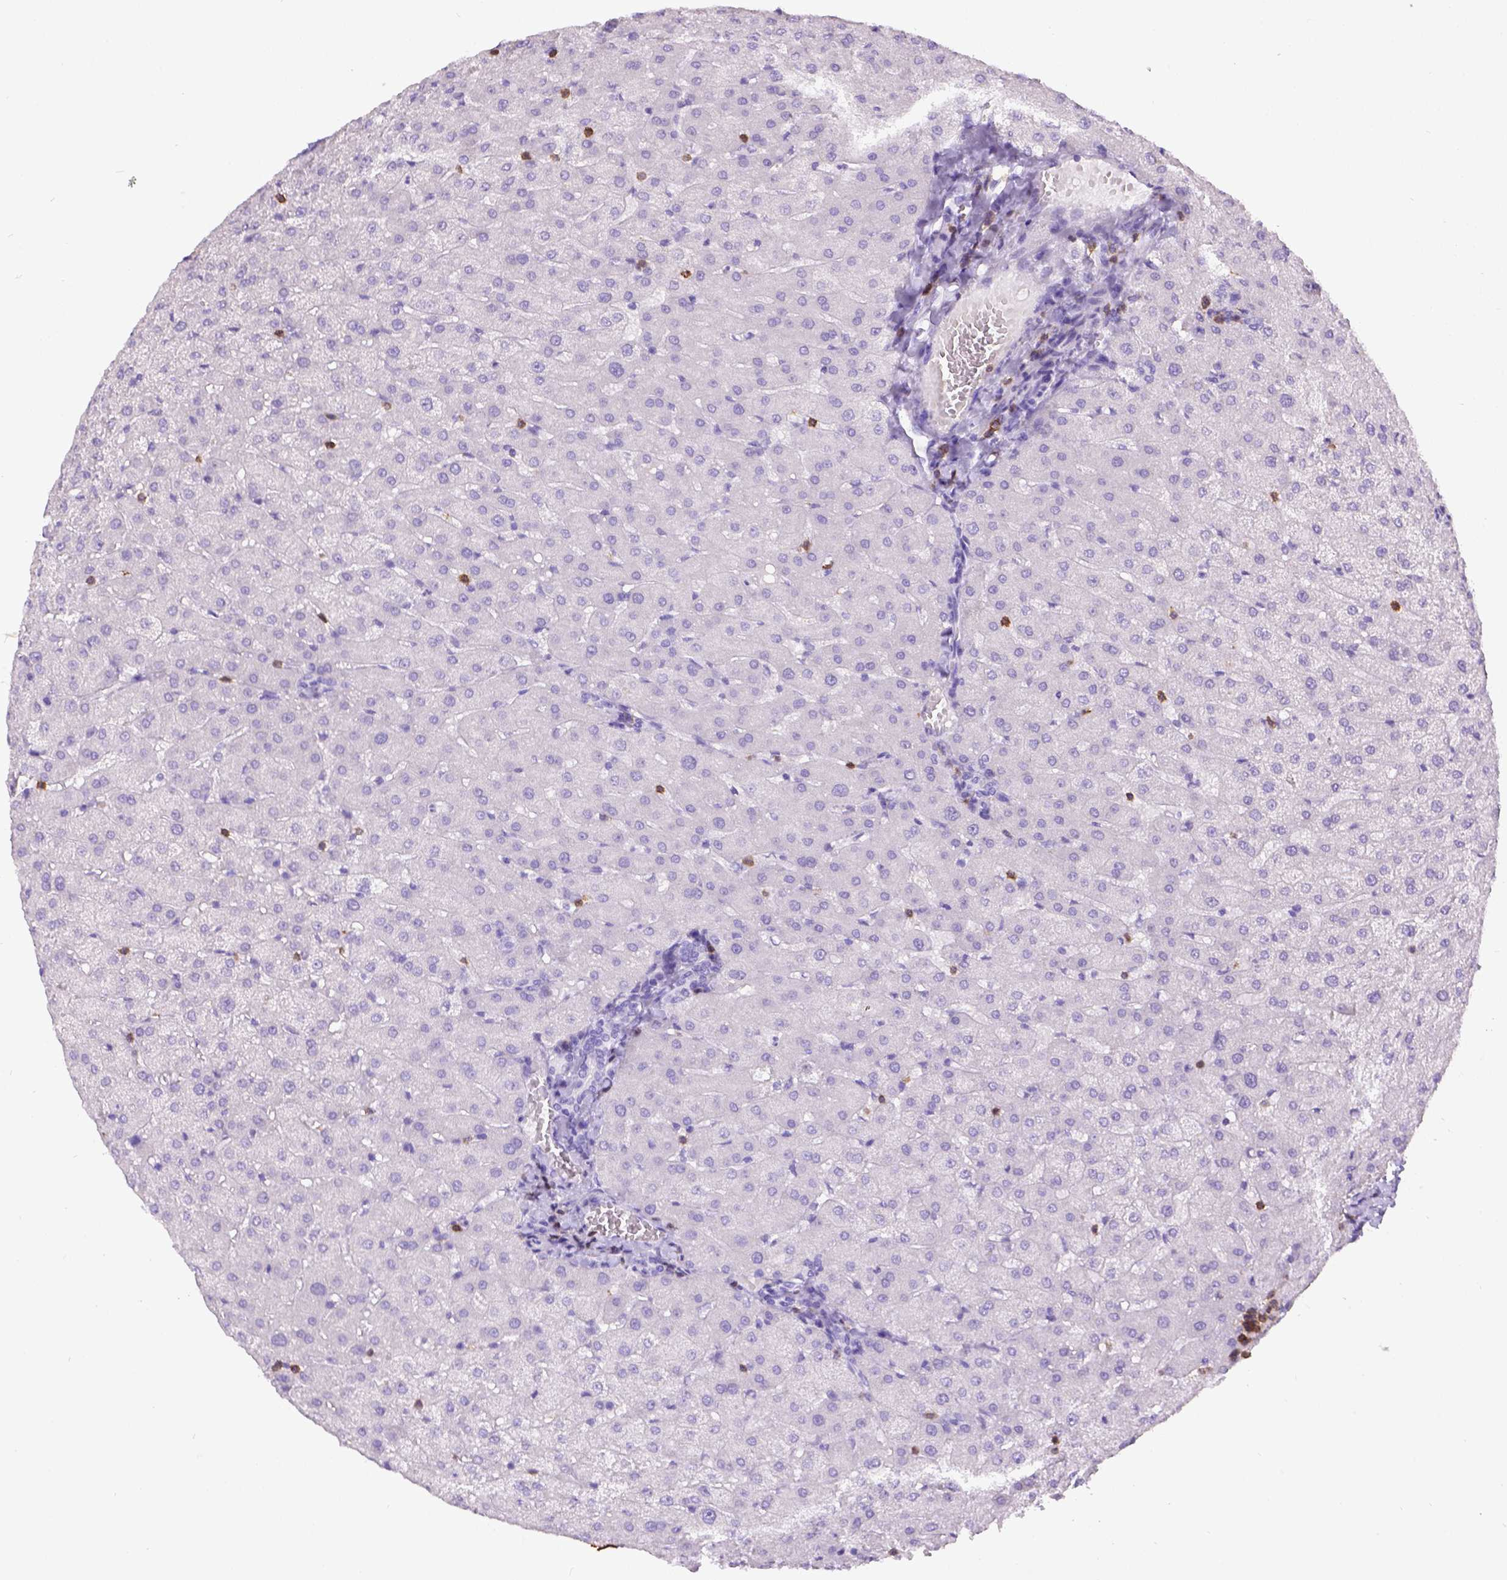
{"staining": {"intensity": "negative", "quantity": "none", "location": "none"}, "tissue": "liver", "cell_type": "Cholangiocytes", "image_type": "normal", "snomed": [{"axis": "morphology", "description": "Normal tissue, NOS"}, {"axis": "topography", "description": "Liver"}], "caption": "Micrograph shows no protein positivity in cholangiocytes of unremarkable liver. (Stains: DAB (3,3'-diaminobenzidine) immunohistochemistry (IHC) with hematoxylin counter stain, Microscopy: brightfield microscopy at high magnification).", "gene": "CD3E", "patient": {"sex": "female", "age": 50}}